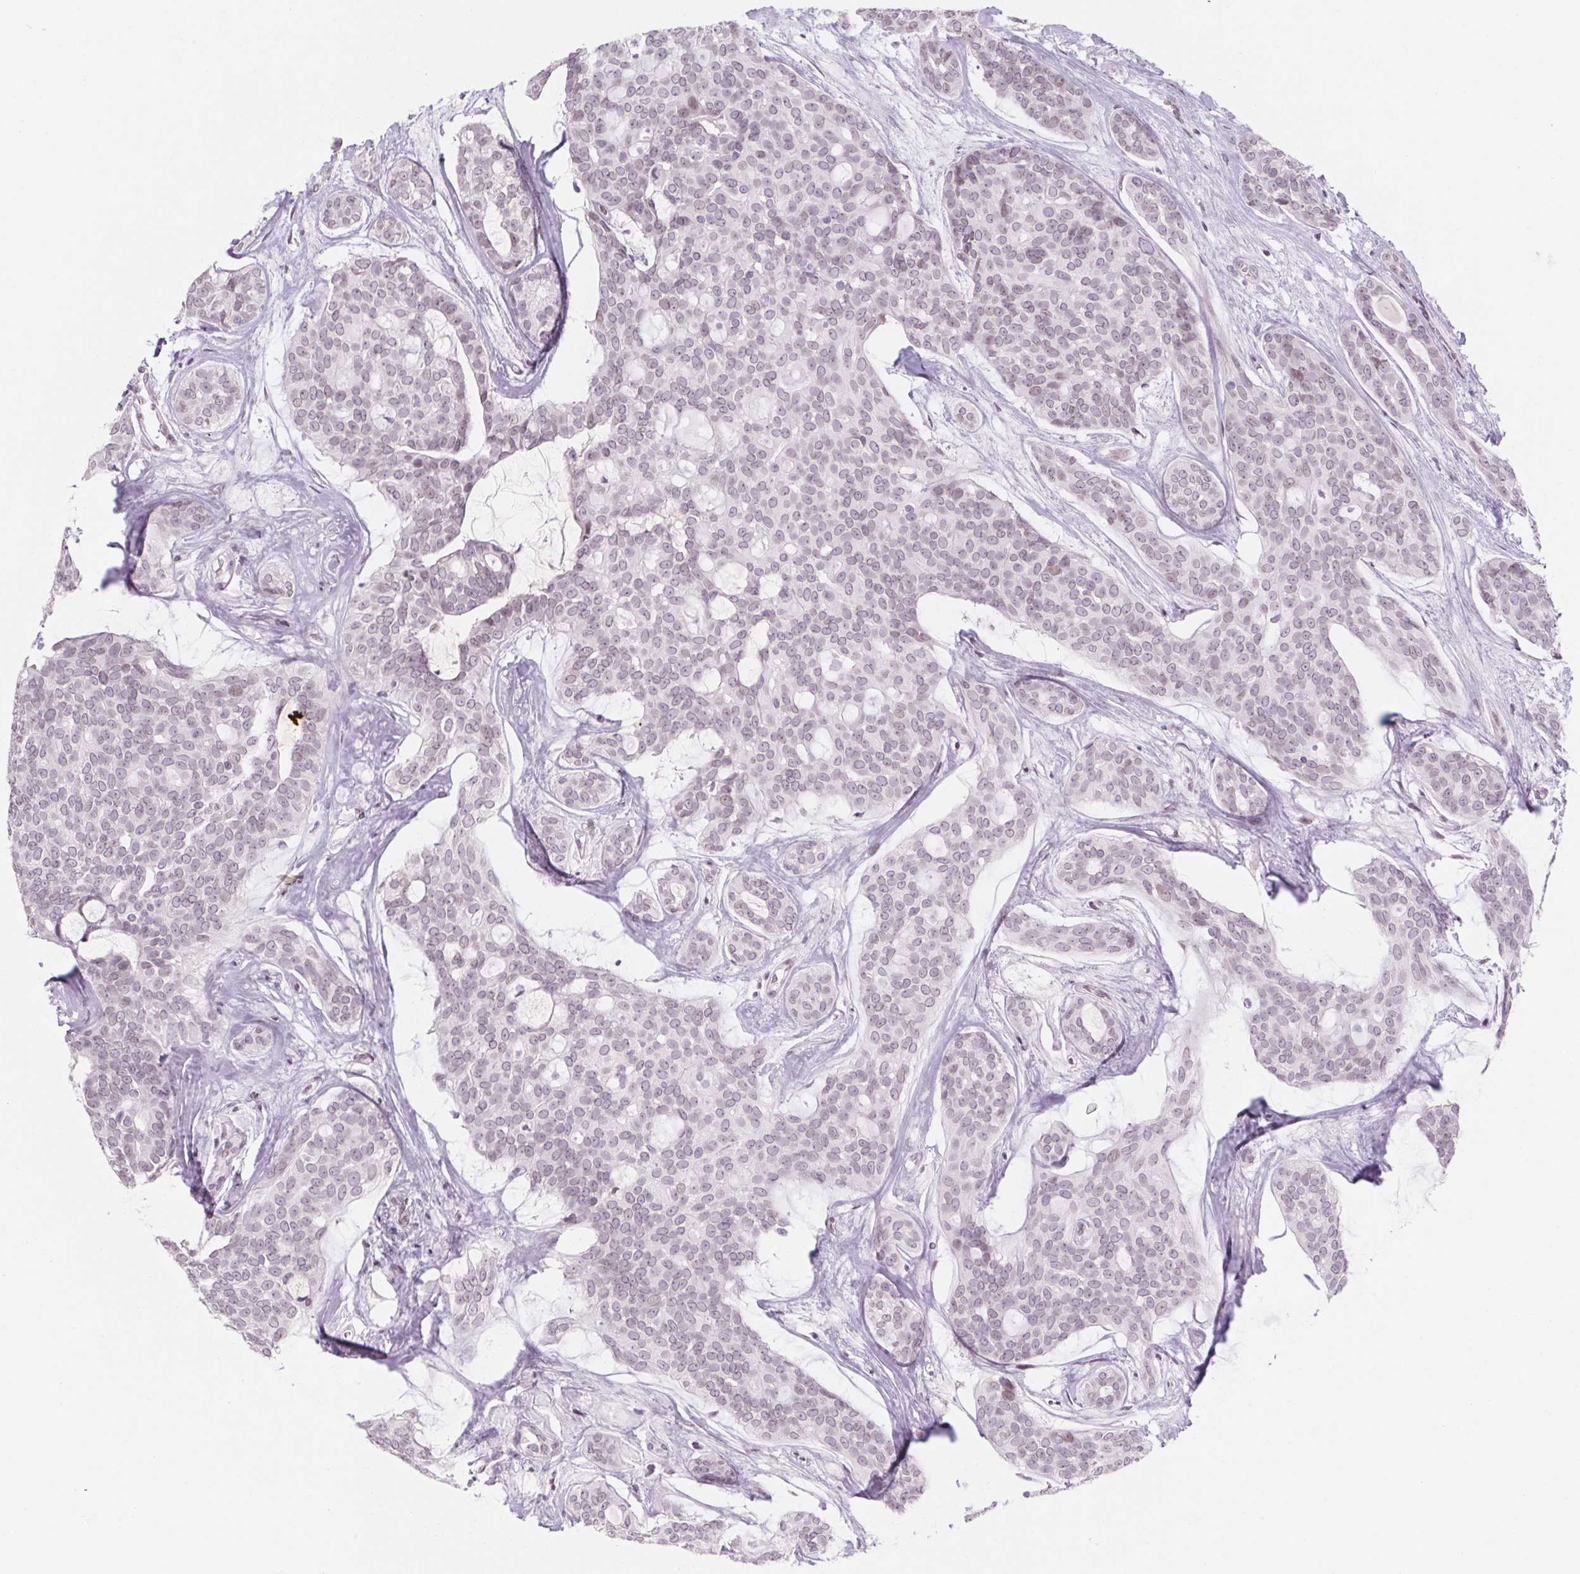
{"staining": {"intensity": "moderate", "quantity": "25%-75%", "location": "nuclear"}, "tissue": "head and neck cancer", "cell_type": "Tumor cells", "image_type": "cancer", "snomed": [{"axis": "morphology", "description": "Adenocarcinoma, NOS"}, {"axis": "topography", "description": "Head-Neck"}], "caption": "The histopathology image demonstrates a brown stain indicating the presence of a protein in the nuclear of tumor cells in head and neck adenocarcinoma.", "gene": "KCNQ2", "patient": {"sex": "male", "age": 66}}